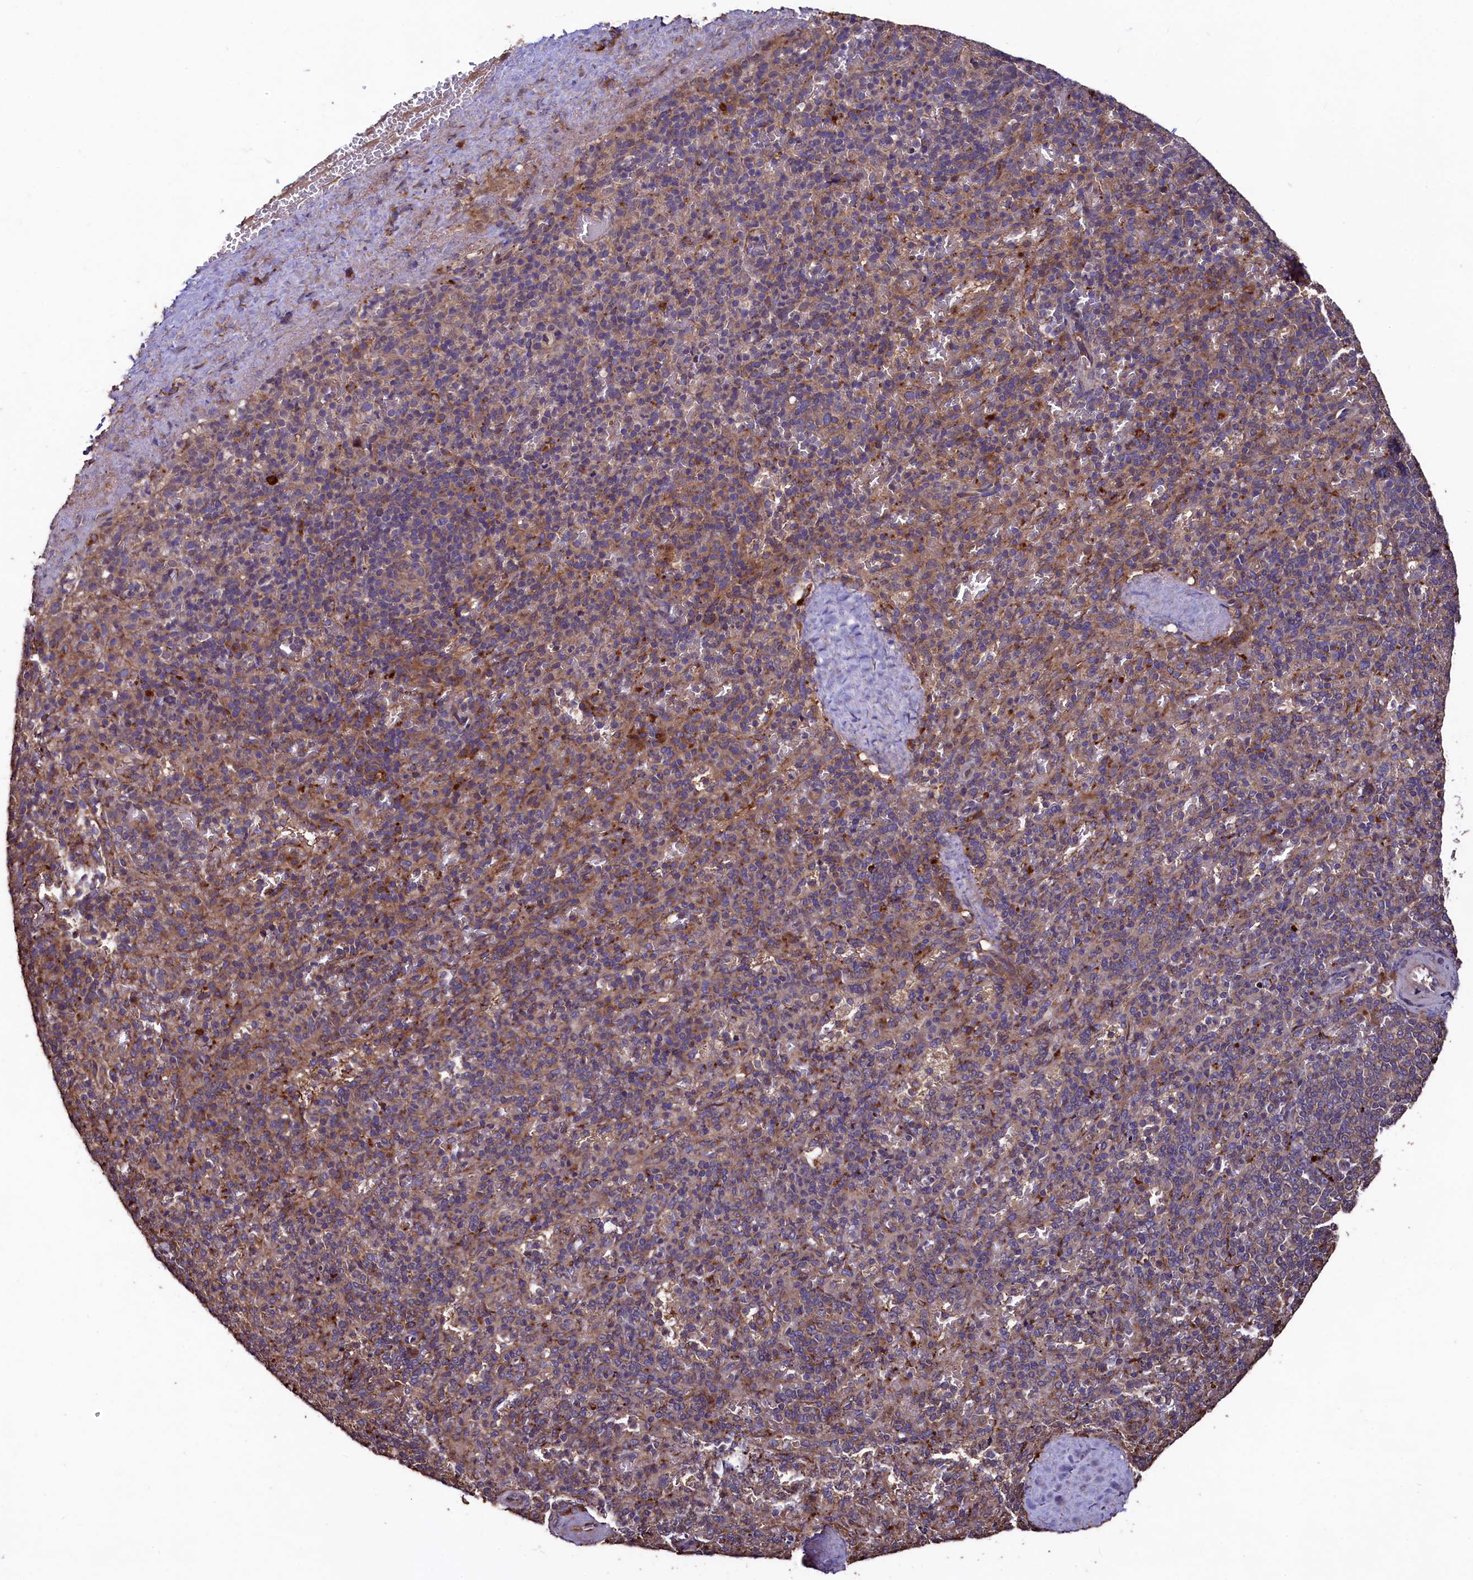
{"staining": {"intensity": "moderate", "quantity": "25%-75%", "location": "cytoplasmic/membranous"}, "tissue": "spleen", "cell_type": "Cells in red pulp", "image_type": "normal", "snomed": [{"axis": "morphology", "description": "Normal tissue, NOS"}, {"axis": "topography", "description": "Spleen"}], "caption": "Spleen stained with IHC exhibits moderate cytoplasmic/membranous positivity in about 25%-75% of cells in red pulp. (DAB (3,3'-diaminobenzidine) IHC, brown staining for protein, blue staining for nuclei).", "gene": "TMEM98", "patient": {"sex": "male", "age": 82}}